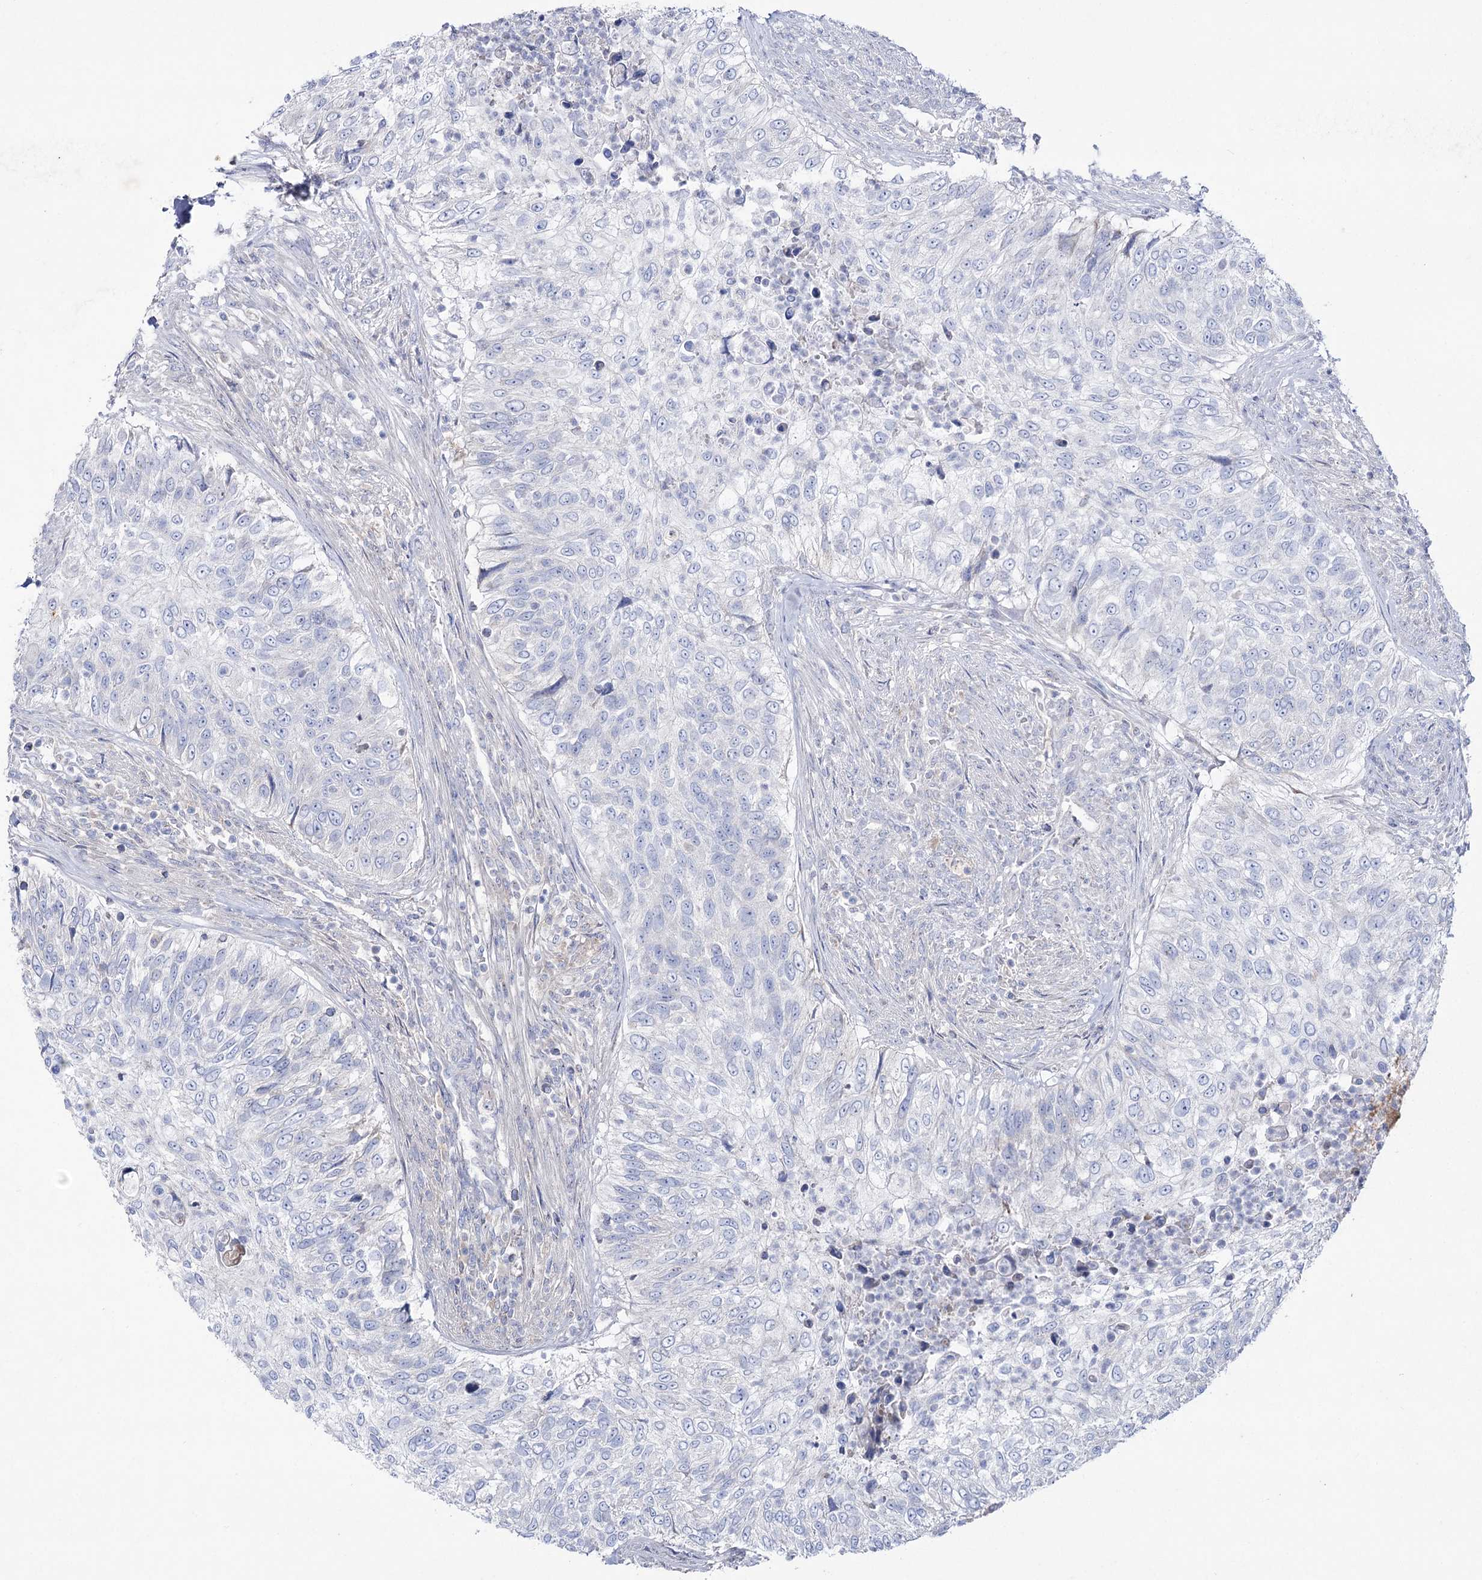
{"staining": {"intensity": "negative", "quantity": "none", "location": "none"}, "tissue": "urothelial cancer", "cell_type": "Tumor cells", "image_type": "cancer", "snomed": [{"axis": "morphology", "description": "Urothelial carcinoma, High grade"}, {"axis": "topography", "description": "Urinary bladder"}], "caption": "The micrograph displays no staining of tumor cells in urothelial carcinoma (high-grade). The staining is performed using DAB (3,3'-diaminobenzidine) brown chromogen with nuclei counter-stained in using hematoxylin.", "gene": "NAGLU", "patient": {"sex": "female", "age": 60}}